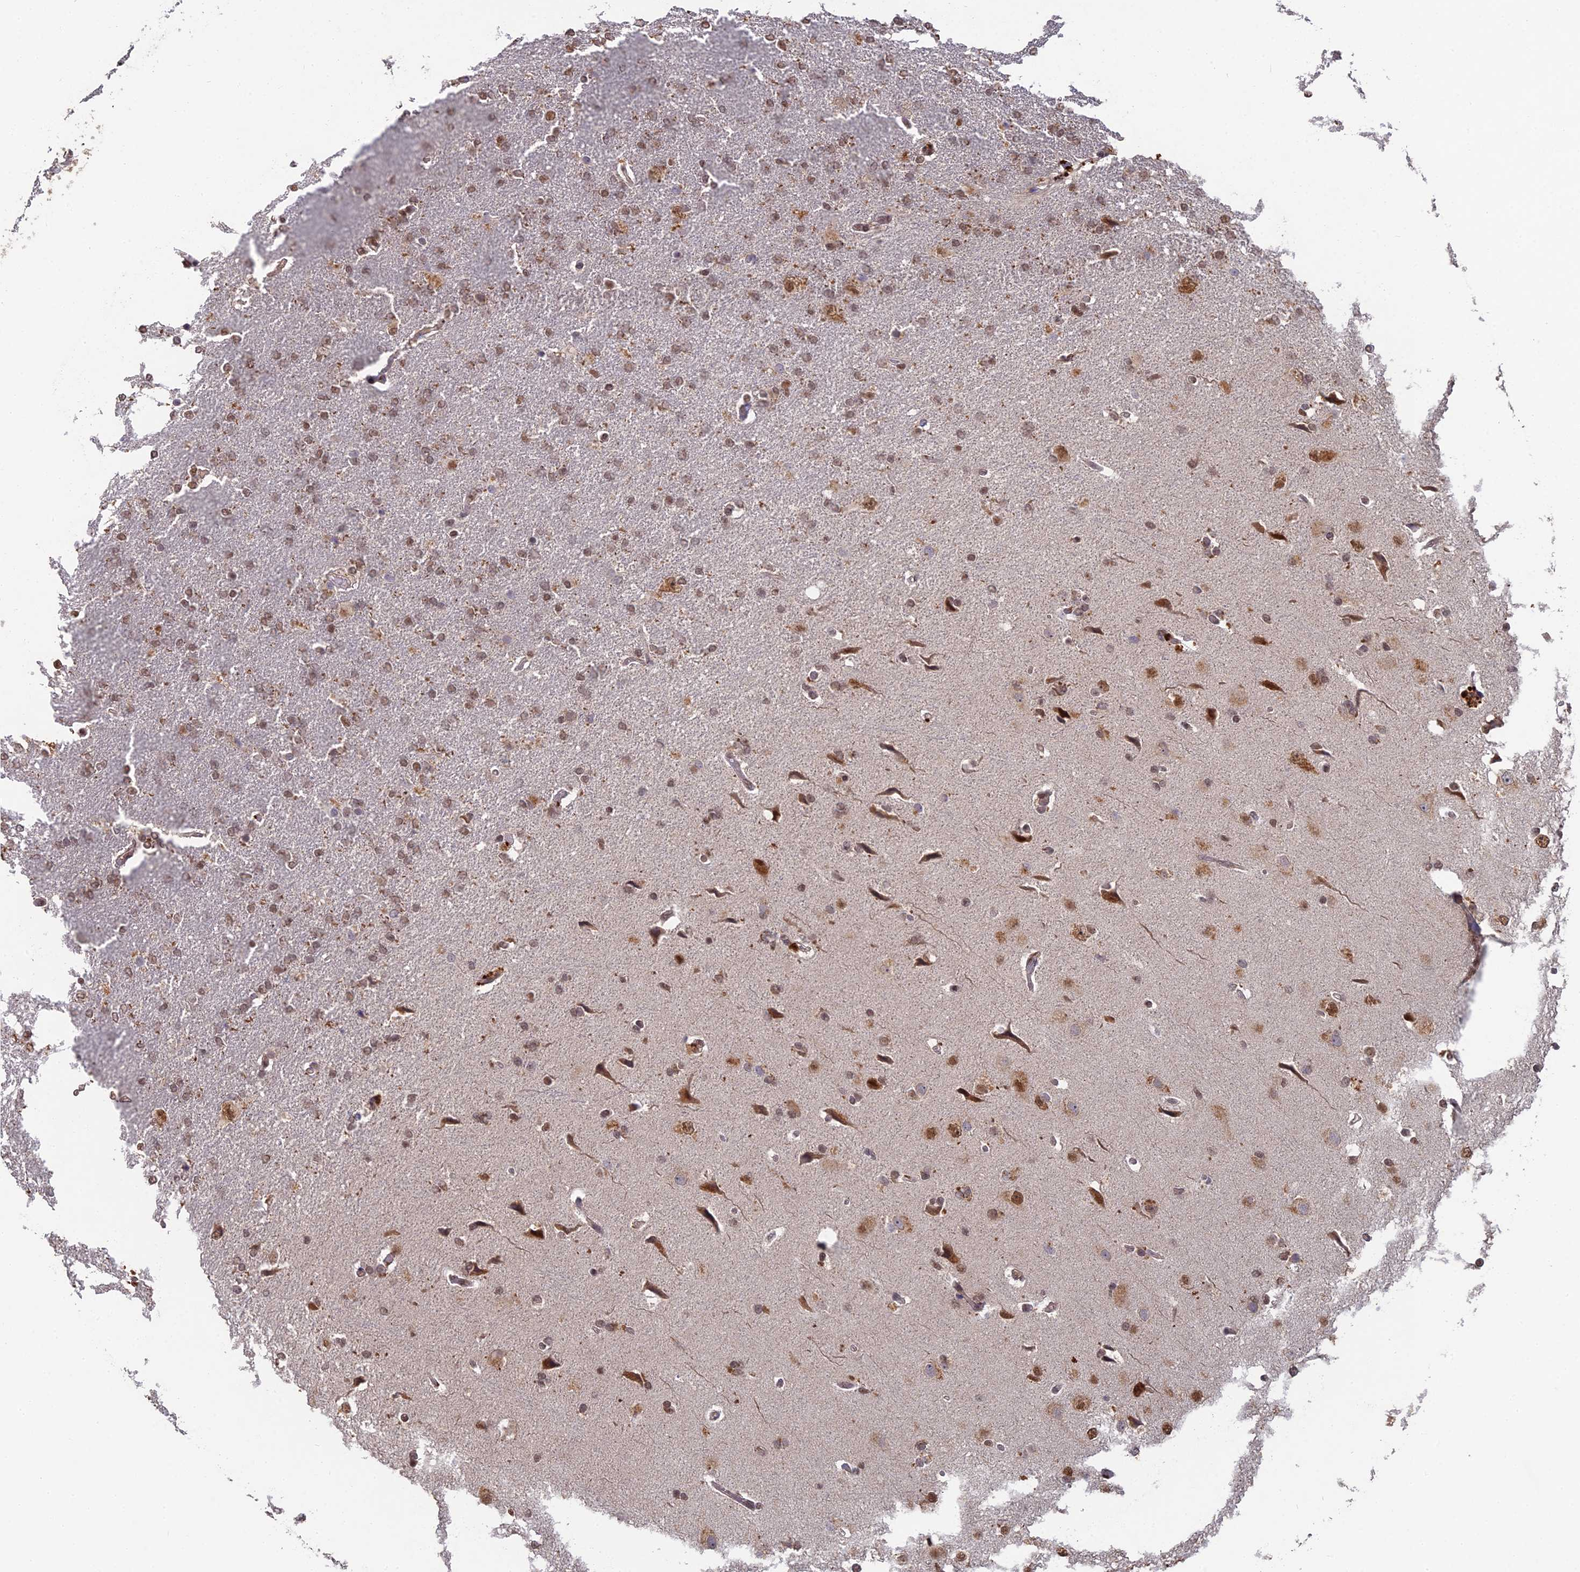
{"staining": {"intensity": "moderate", "quantity": ">75%", "location": "nuclear"}, "tissue": "glioma", "cell_type": "Tumor cells", "image_type": "cancer", "snomed": [{"axis": "morphology", "description": "Glioma, malignant, High grade"}, {"axis": "topography", "description": "Brain"}], "caption": "Protein expression analysis of malignant glioma (high-grade) demonstrates moderate nuclear positivity in approximately >75% of tumor cells.", "gene": "RANBP3", "patient": {"sex": "male", "age": 72}}